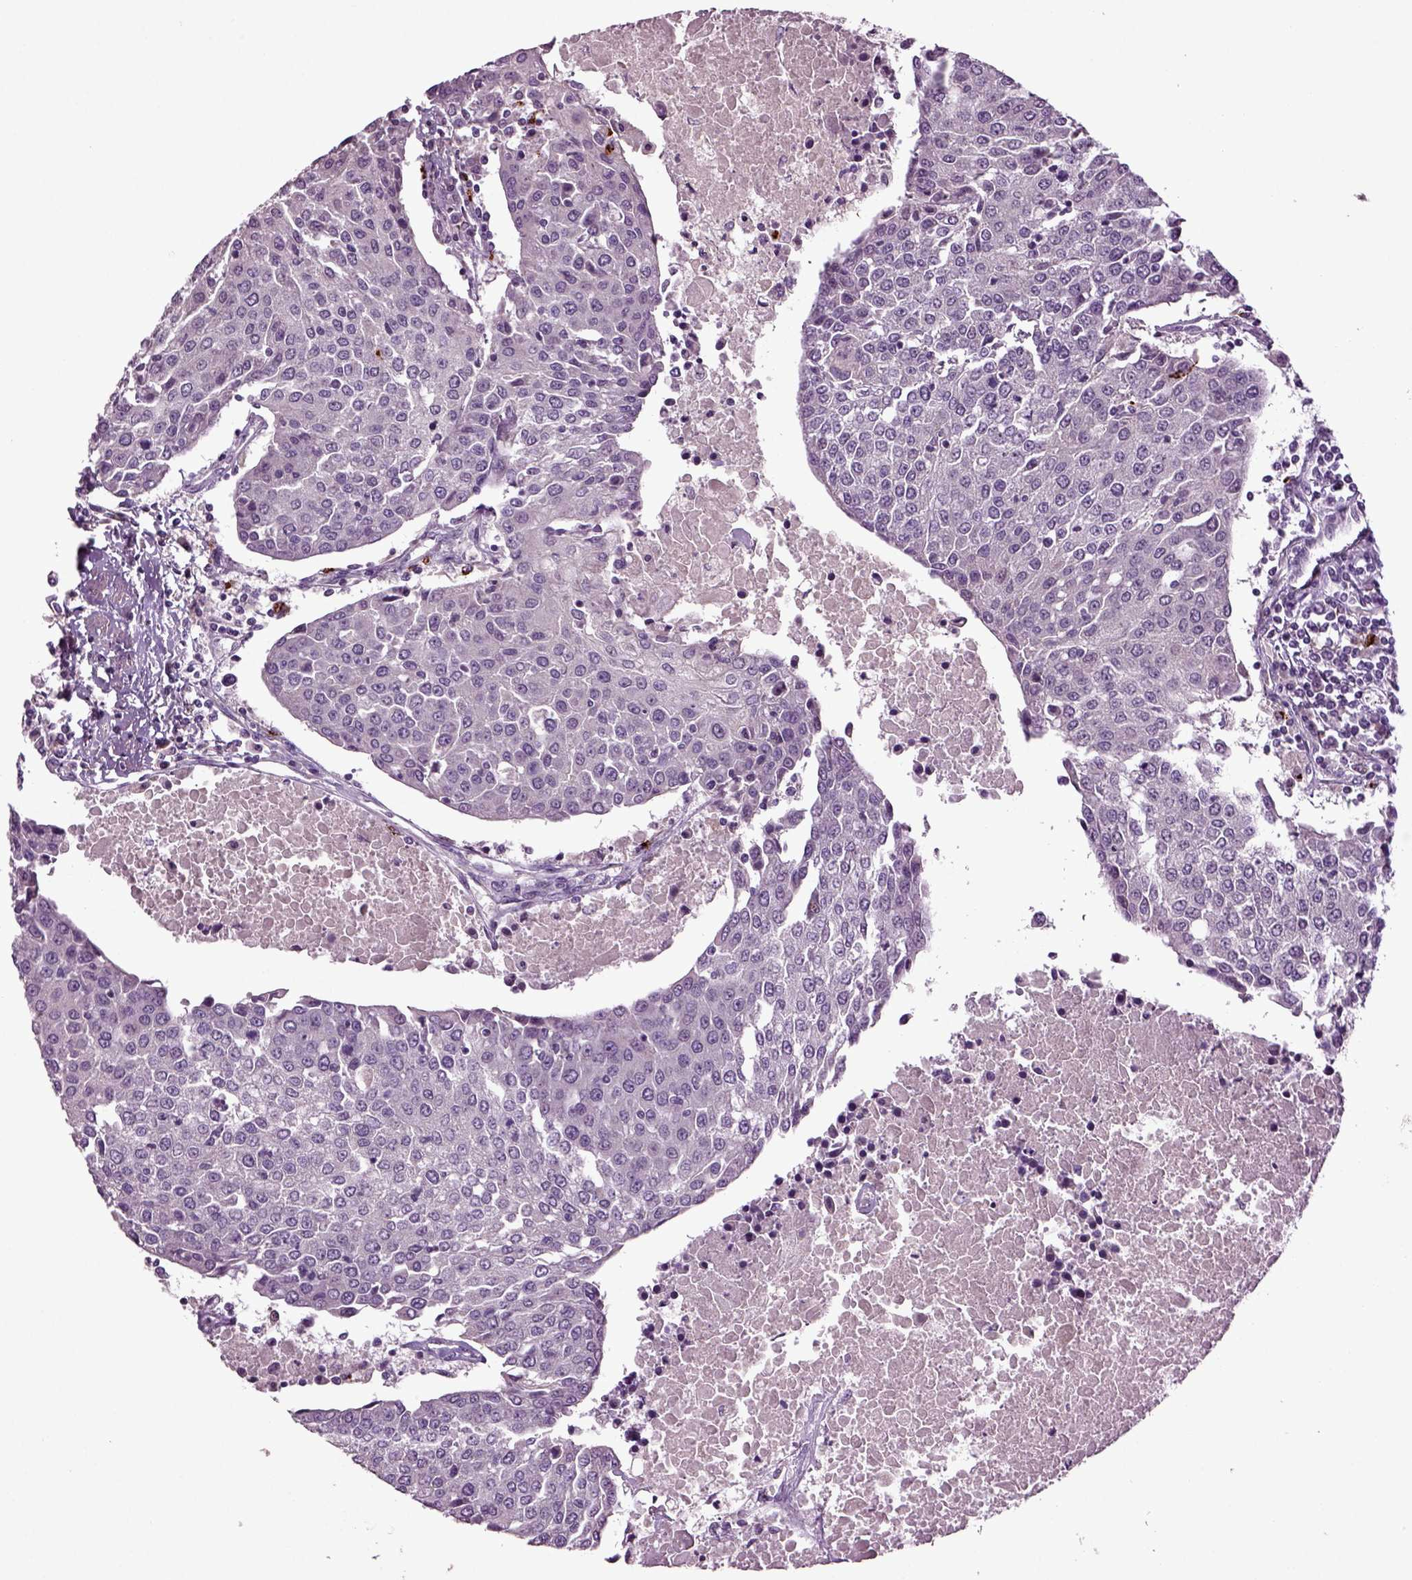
{"staining": {"intensity": "negative", "quantity": "none", "location": "none"}, "tissue": "urothelial cancer", "cell_type": "Tumor cells", "image_type": "cancer", "snomed": [{"axis": "morphology", "description": "Urothelial carcinoma, High grade"}, {"axis": "topography", "description": "Urinary bladder"}], "caption": "There is no significant positivity in tumor cells of high-grade urothelial carcinoma.", "gene": "SLC17A6", "patient": {"sex": "female", "age": 85}}